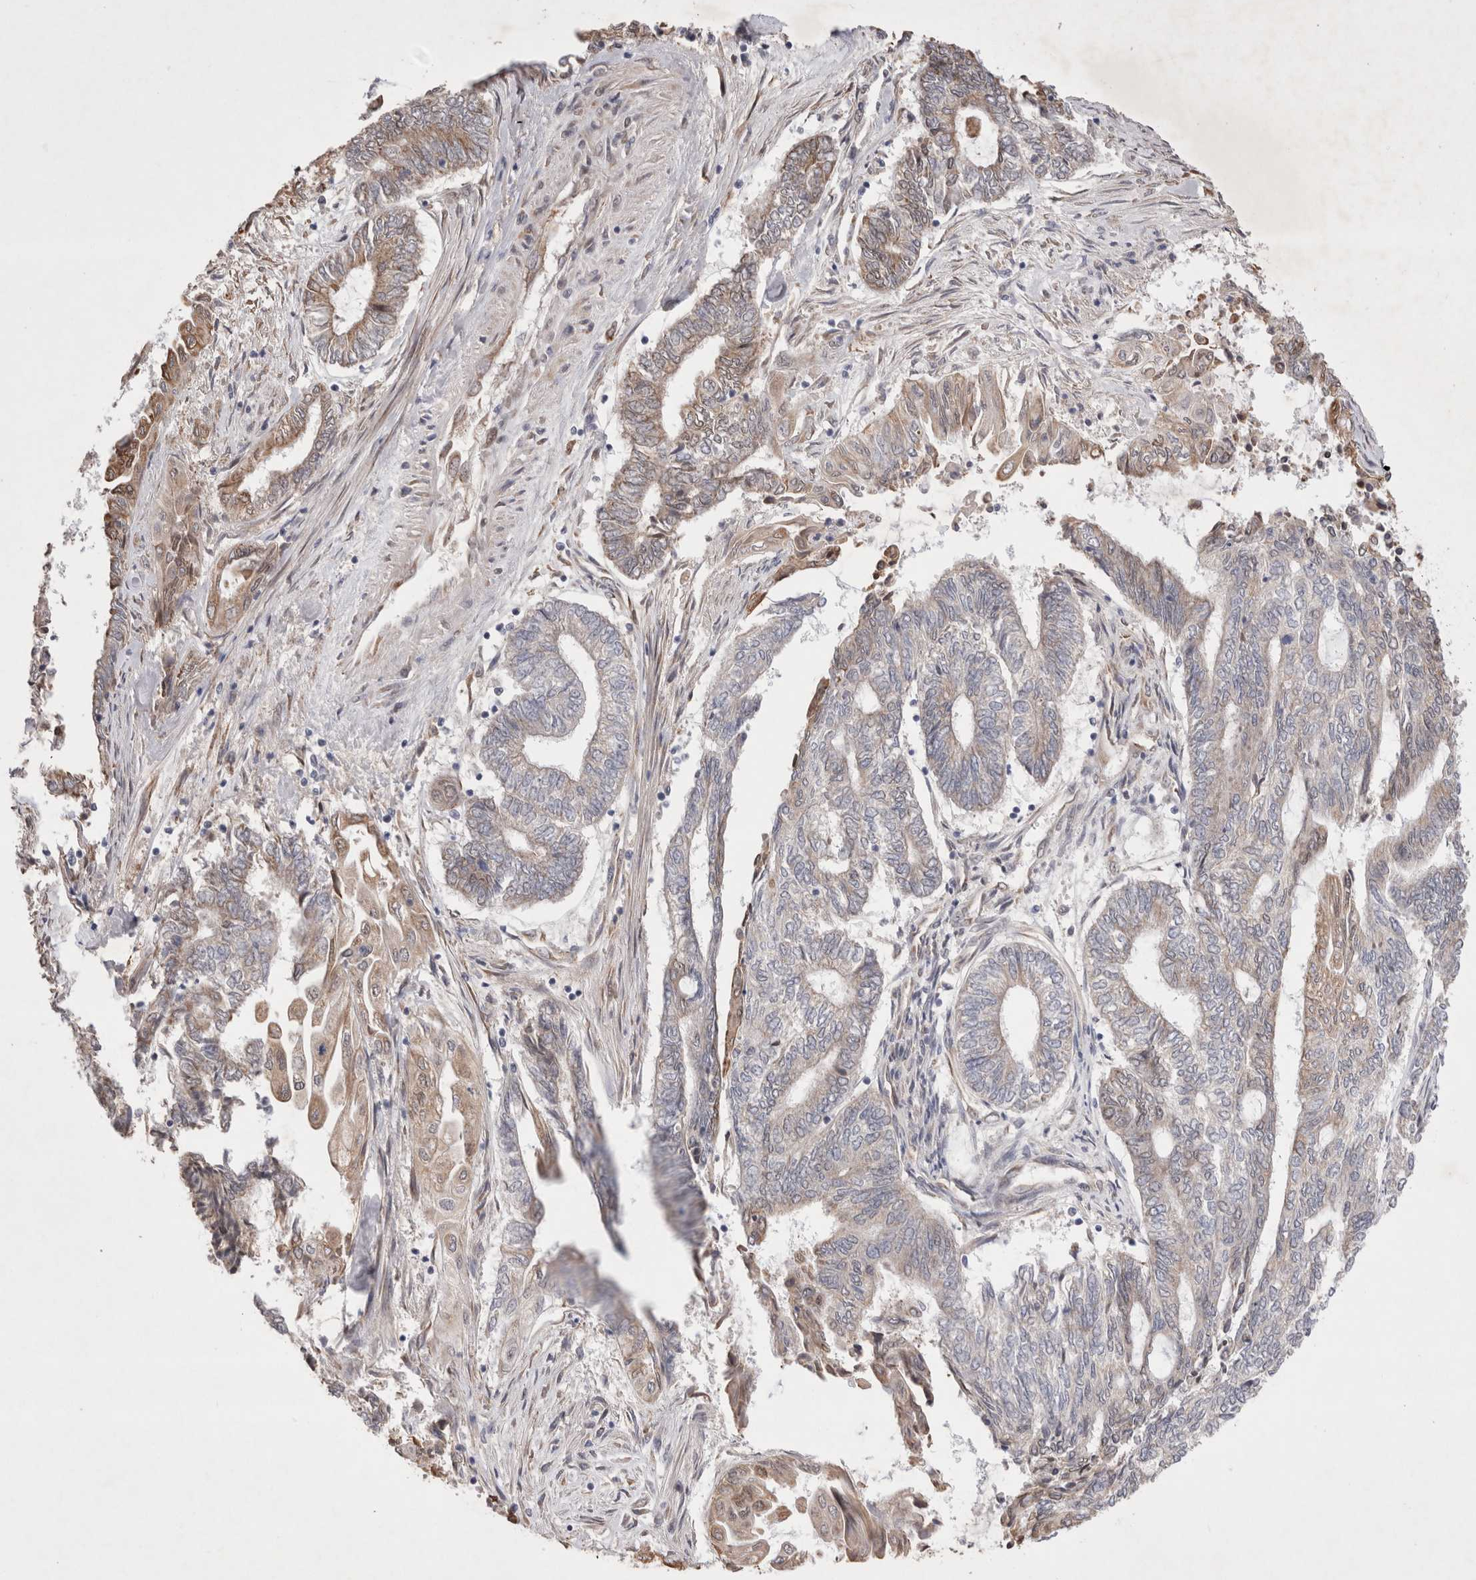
{"staining": {"intensity": "moderate", "quantity": "<25%", "location": "cytoplasmic/membranous"}, "tissue": "endometrial cancer", "cell_type": "Tumor cells", "image_type": "cancer", "snomed": [{"axis": "morphology", "description": "Adenocarcinoma, NOS"}, {"axis": "topography", "description": "Uterus"}, {"axis": "topography", "description": "Endometrium"}], "caption": "The histopathology image demonstrates a brown stain indicating the presence of a protein in the cytoplasmic/membranous of tumor cells in endometrial adenocarcinoma.", "gene": "GIMAP6", "patient": {"sex": "female", "age": 70}}